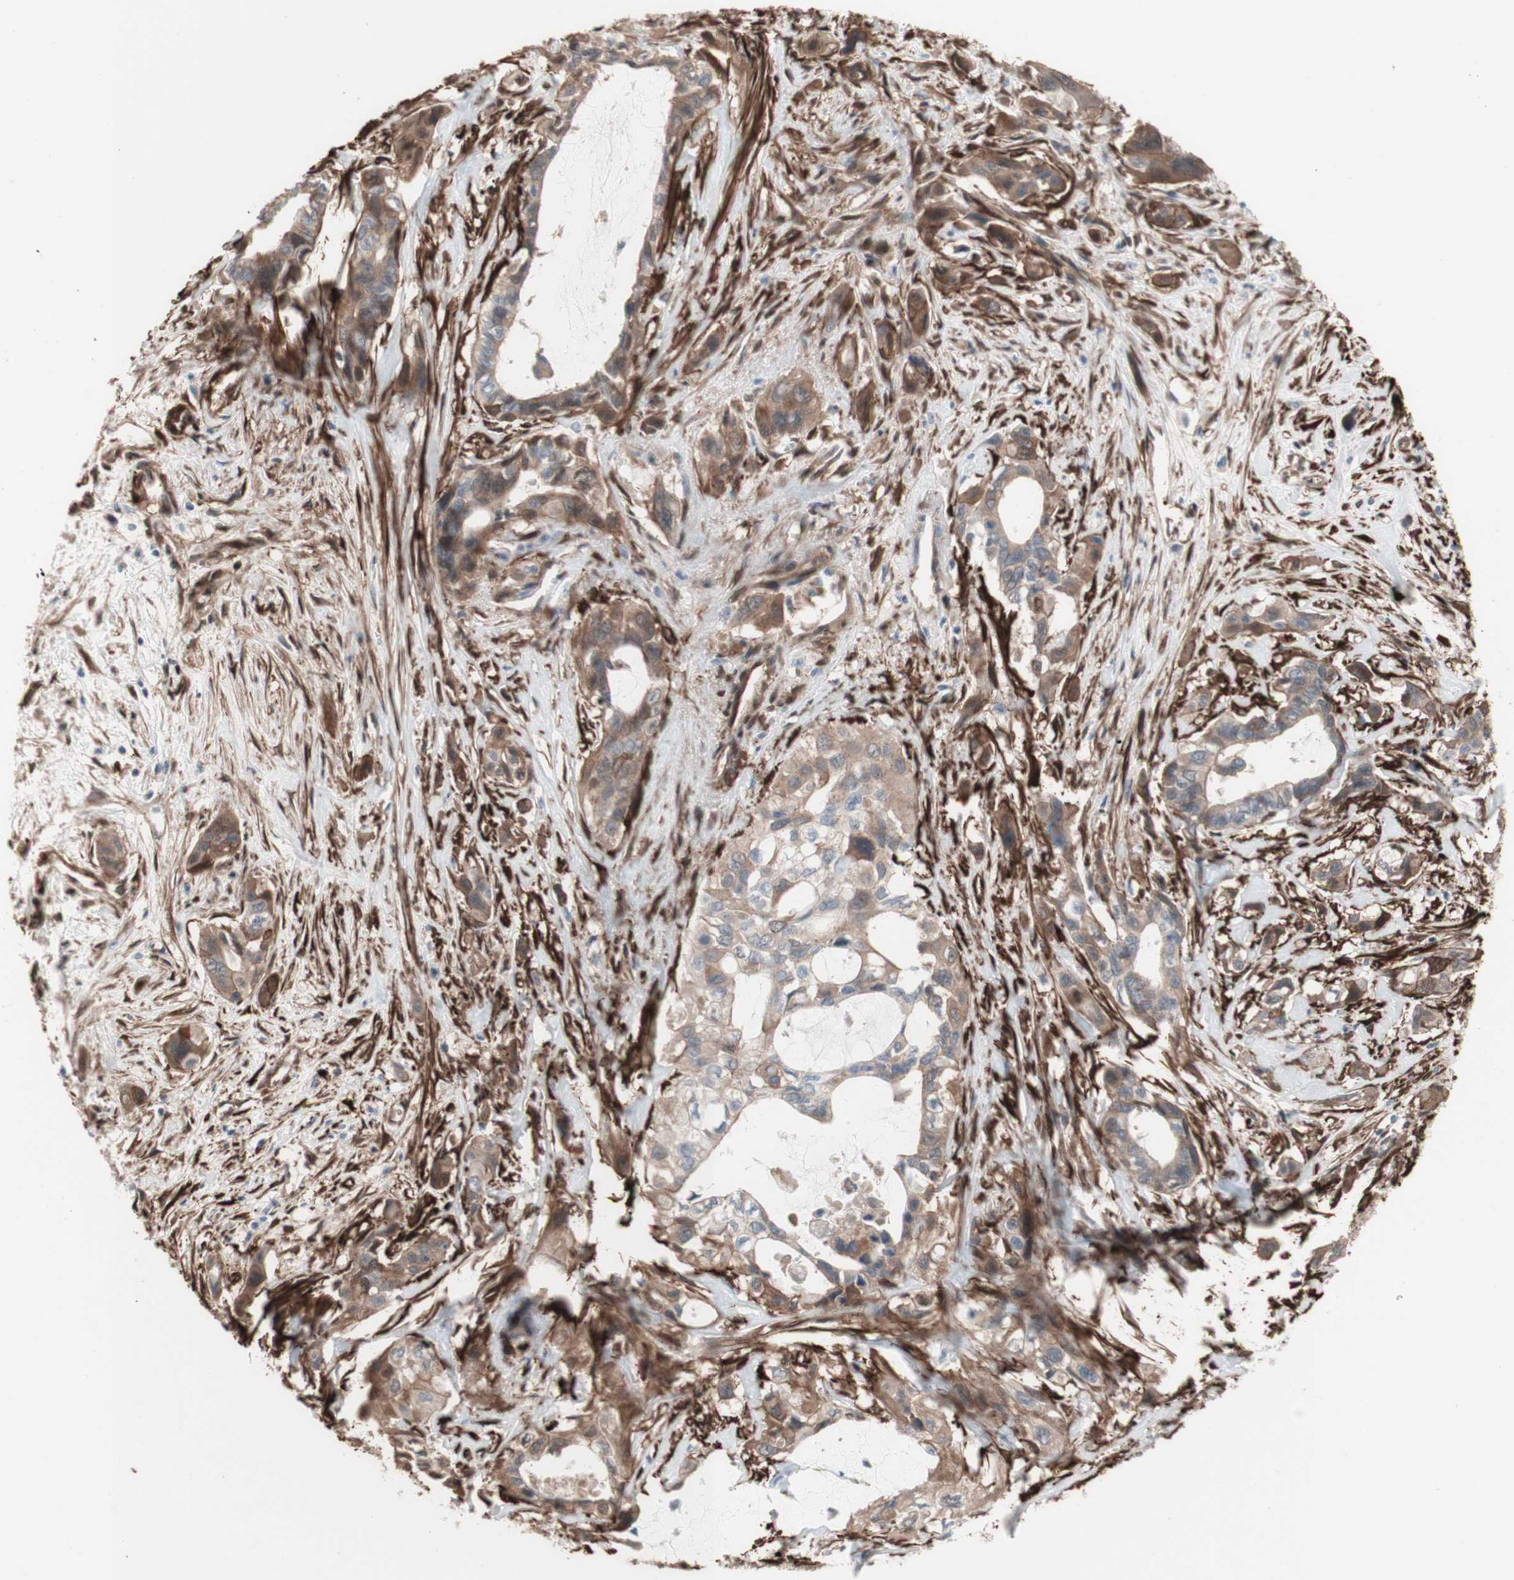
{"staining": {"intensity": "moderate", "quantity": ">75%", "location": "cytoplasmic/membranous"}, "tissue": "pancreatic cancer", "cell_type": "Tumor cells", "image_type": "cancer", "snomed": [{"axis": "morphology", "description": "Adenocarcinoma, NOS"}, {"axis": "topography", "description": "Pancreas"}], "caption": "Pancreatic adenocarcinoma stained with a brown dye exhibits moderate cytoplasmic/membranous positive staining in approximately >75% of tumor cells.", "gene": "CNN3", "patient": {"sex": "male", "age": 73}}